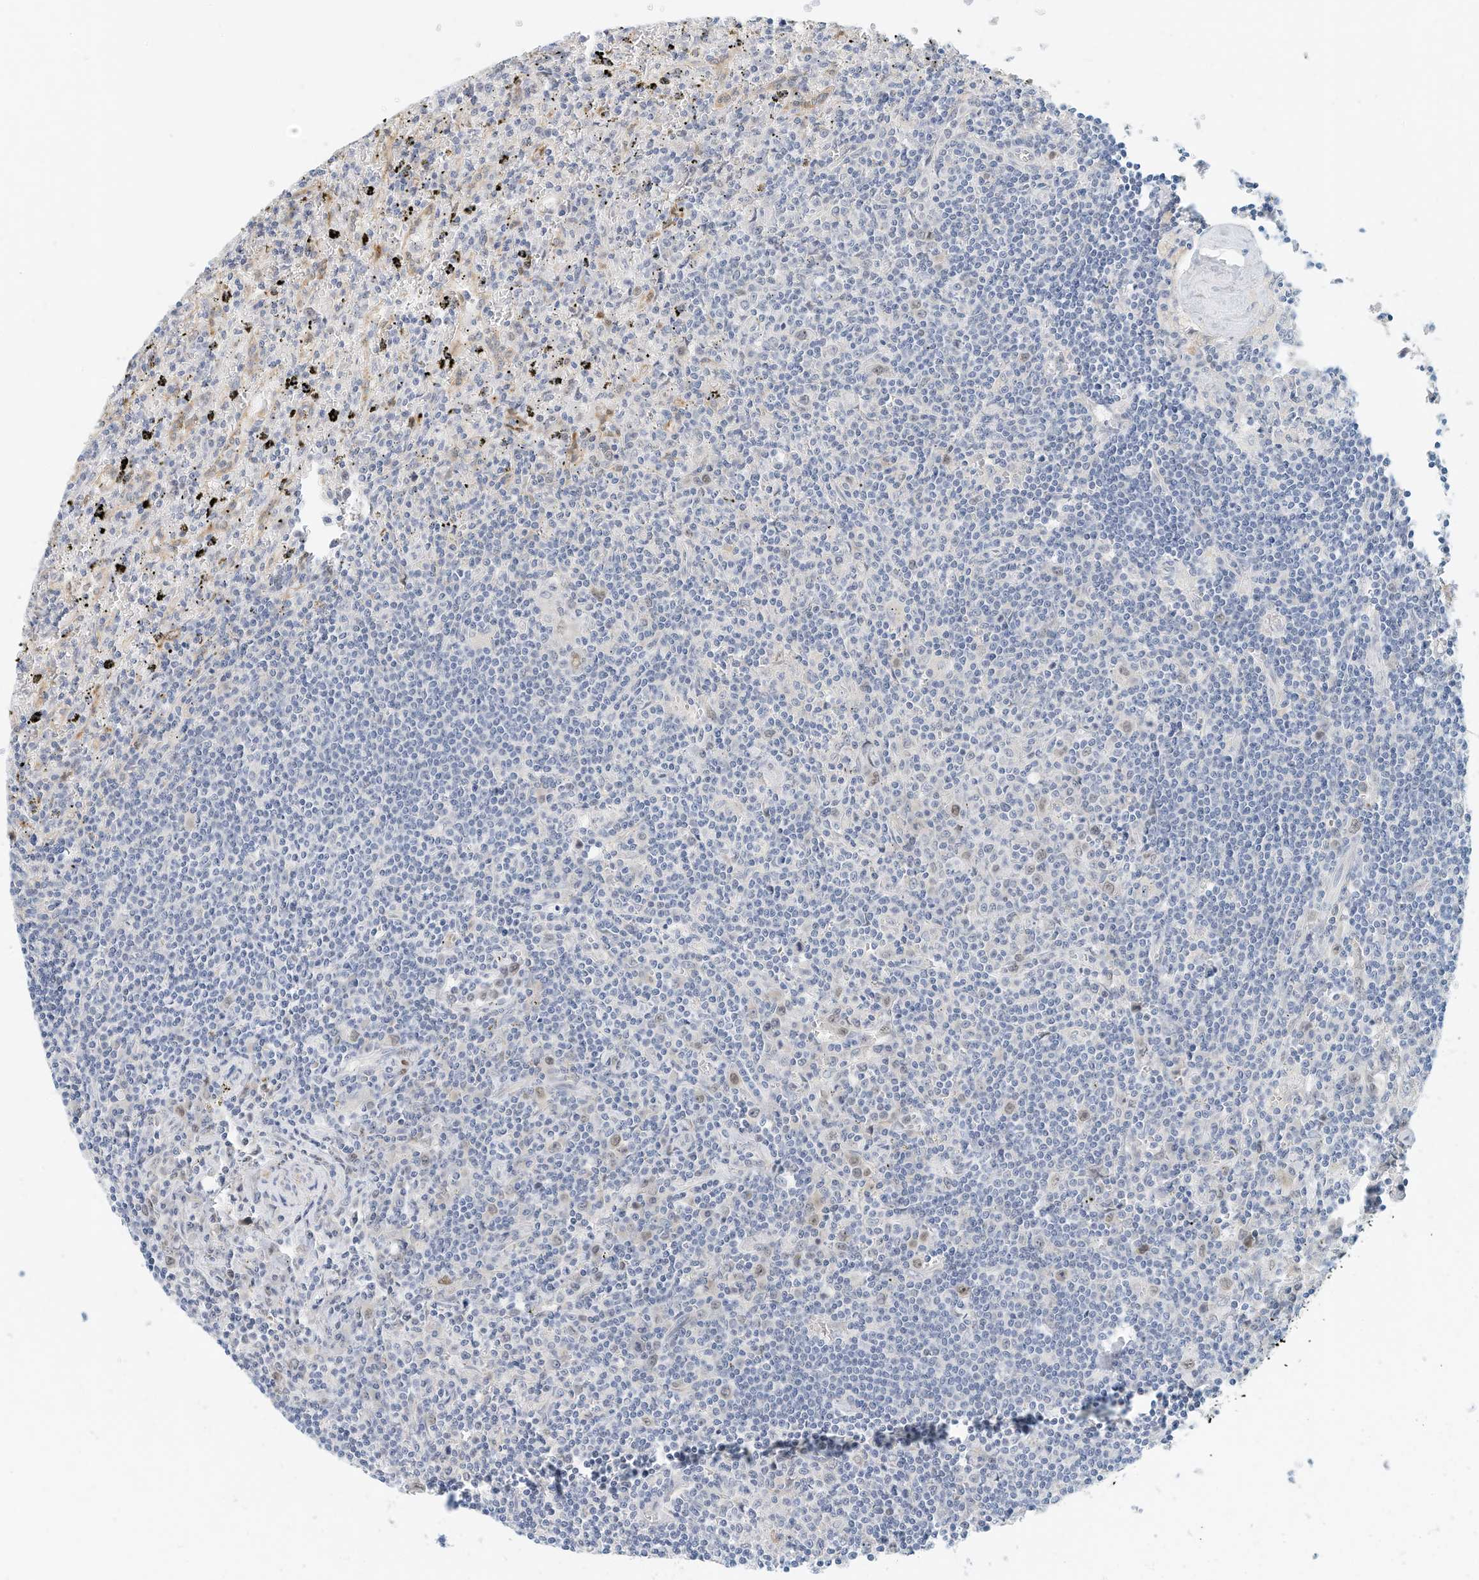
{"staining": {"intensity": "negative", "quantity": "none", "location": "none"}, "tissue": "lymphoma", "cell_type": "Tumor cells", "image_type": "cancer", "snomed": [{"axis": "morphology", "description": "Malignant lymphoma, non-Hodgkin's type, Low grade"}, {"axis": "topography", "description": "Spleen"}], "caption": "Human lymphoma stained for a protein using IHC displays no expression in tumor cells.", "gene": "ARHGAP28", "patient": {"sex": "male", "age": 76}}